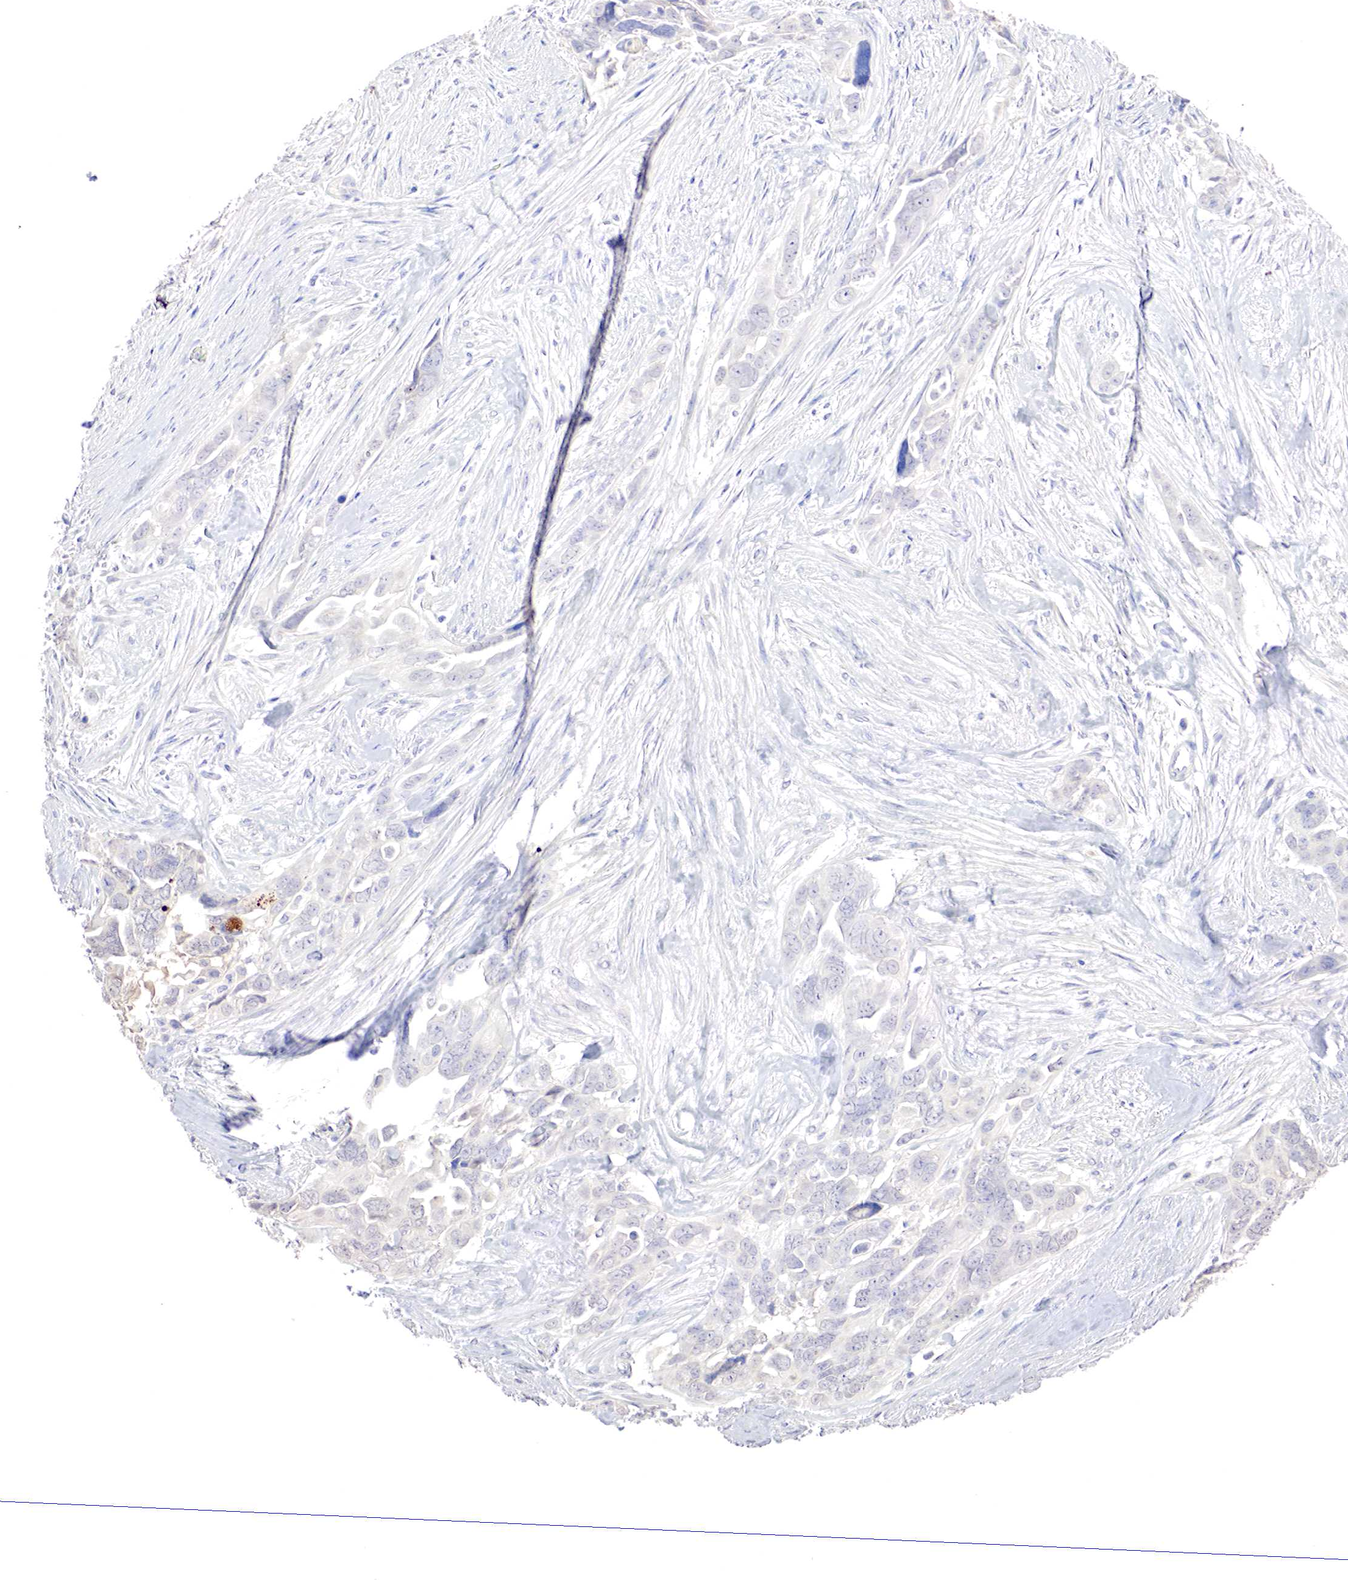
{"staining": {"intensity": "negative", "quantity": "none", "location": "none"}, "tissue": "ovarian cancer", "cell_type": "Tumor cells", "image_type": "cancer", "snomed": [{"axis": "morphology", "description": "Cystadenocarcinoma, serous, NOS"}, {"axis": "topography", "description": "Ovary"}], "caption": "This is an immunohistochemistry image of ovarian cancer (serous cystadenocarcinoma). There is no expression in tumor cells.", "gene": "GATA1", "patient": {"sex": "female", "age": 63}}